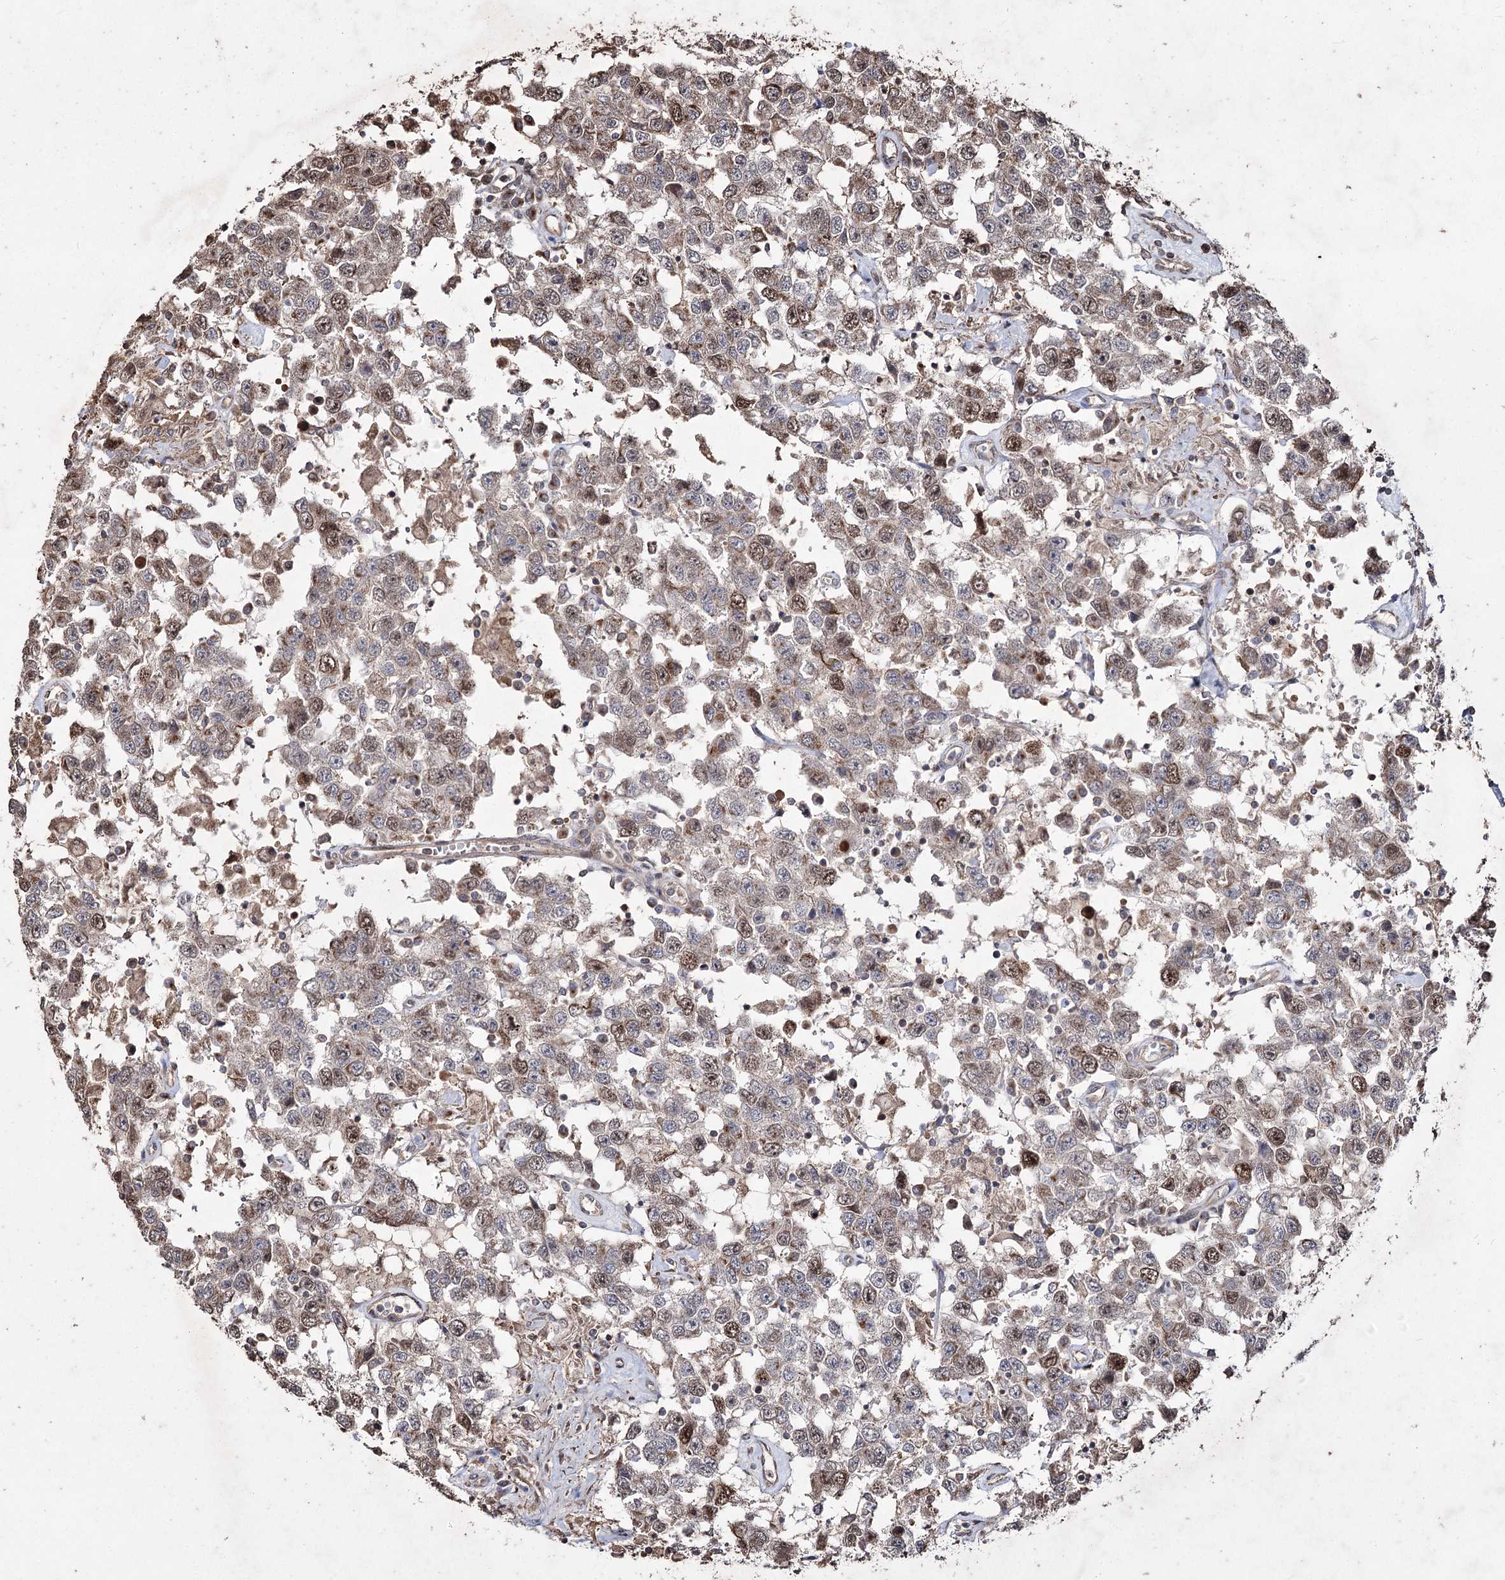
{"staining": {"intensity": "moderate", "quantity": "25%-75%", "location": "nuclear"}, "tissue": "testis cancer", "cell_type": "Tumor cells", "image_type": "cancer", "snomed": [{"axis": "morphology", "description": "Seminoma, NOS"}, {"axis": "topography", "description": "Testis"}], "caption": "Human seminoma (testis) stained with a protein marker displays moderate staining in tumor cells.", "gene": "PRC1", "patient": {"sex": "male", "age": 41}}